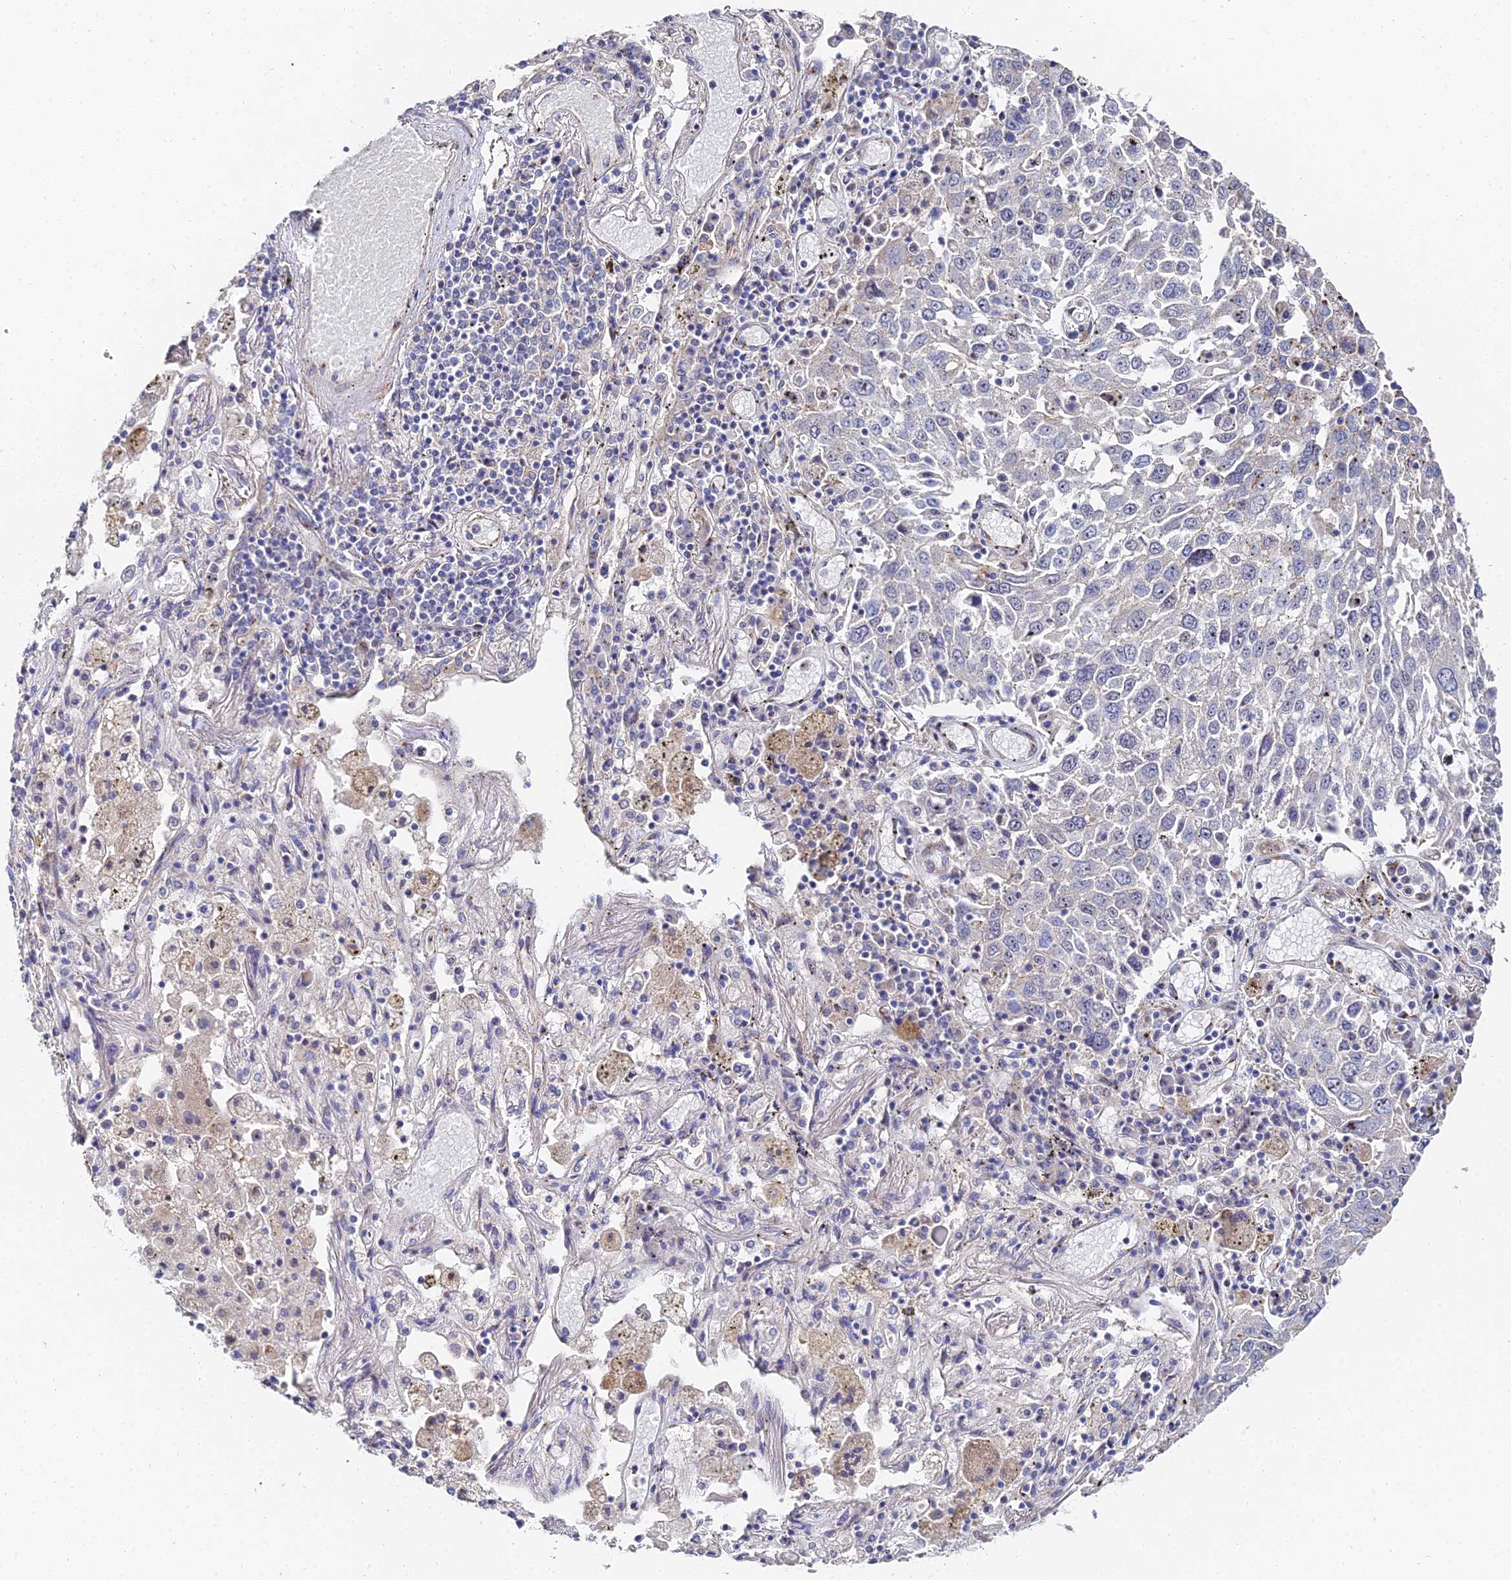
{"staining": {"intensity": "negative", "quantity": "none", "location": "none"}, "tissue": "lung cancer", "cell_type": "Tumor cells", "image_type": "cancer", "snomed": [{"axis": "morphology", "description": "Squamous cell carcinoma, NOS"}, {"axis": "topography", "description": "Lung"}], "caption": "Lung squamous cell carcinoma stained for a protein using immunohistochemistry (IHC) shows no expression tumor cells.", "gene": "BORCS8", "patient": {"sex": "male", "age": 65}}